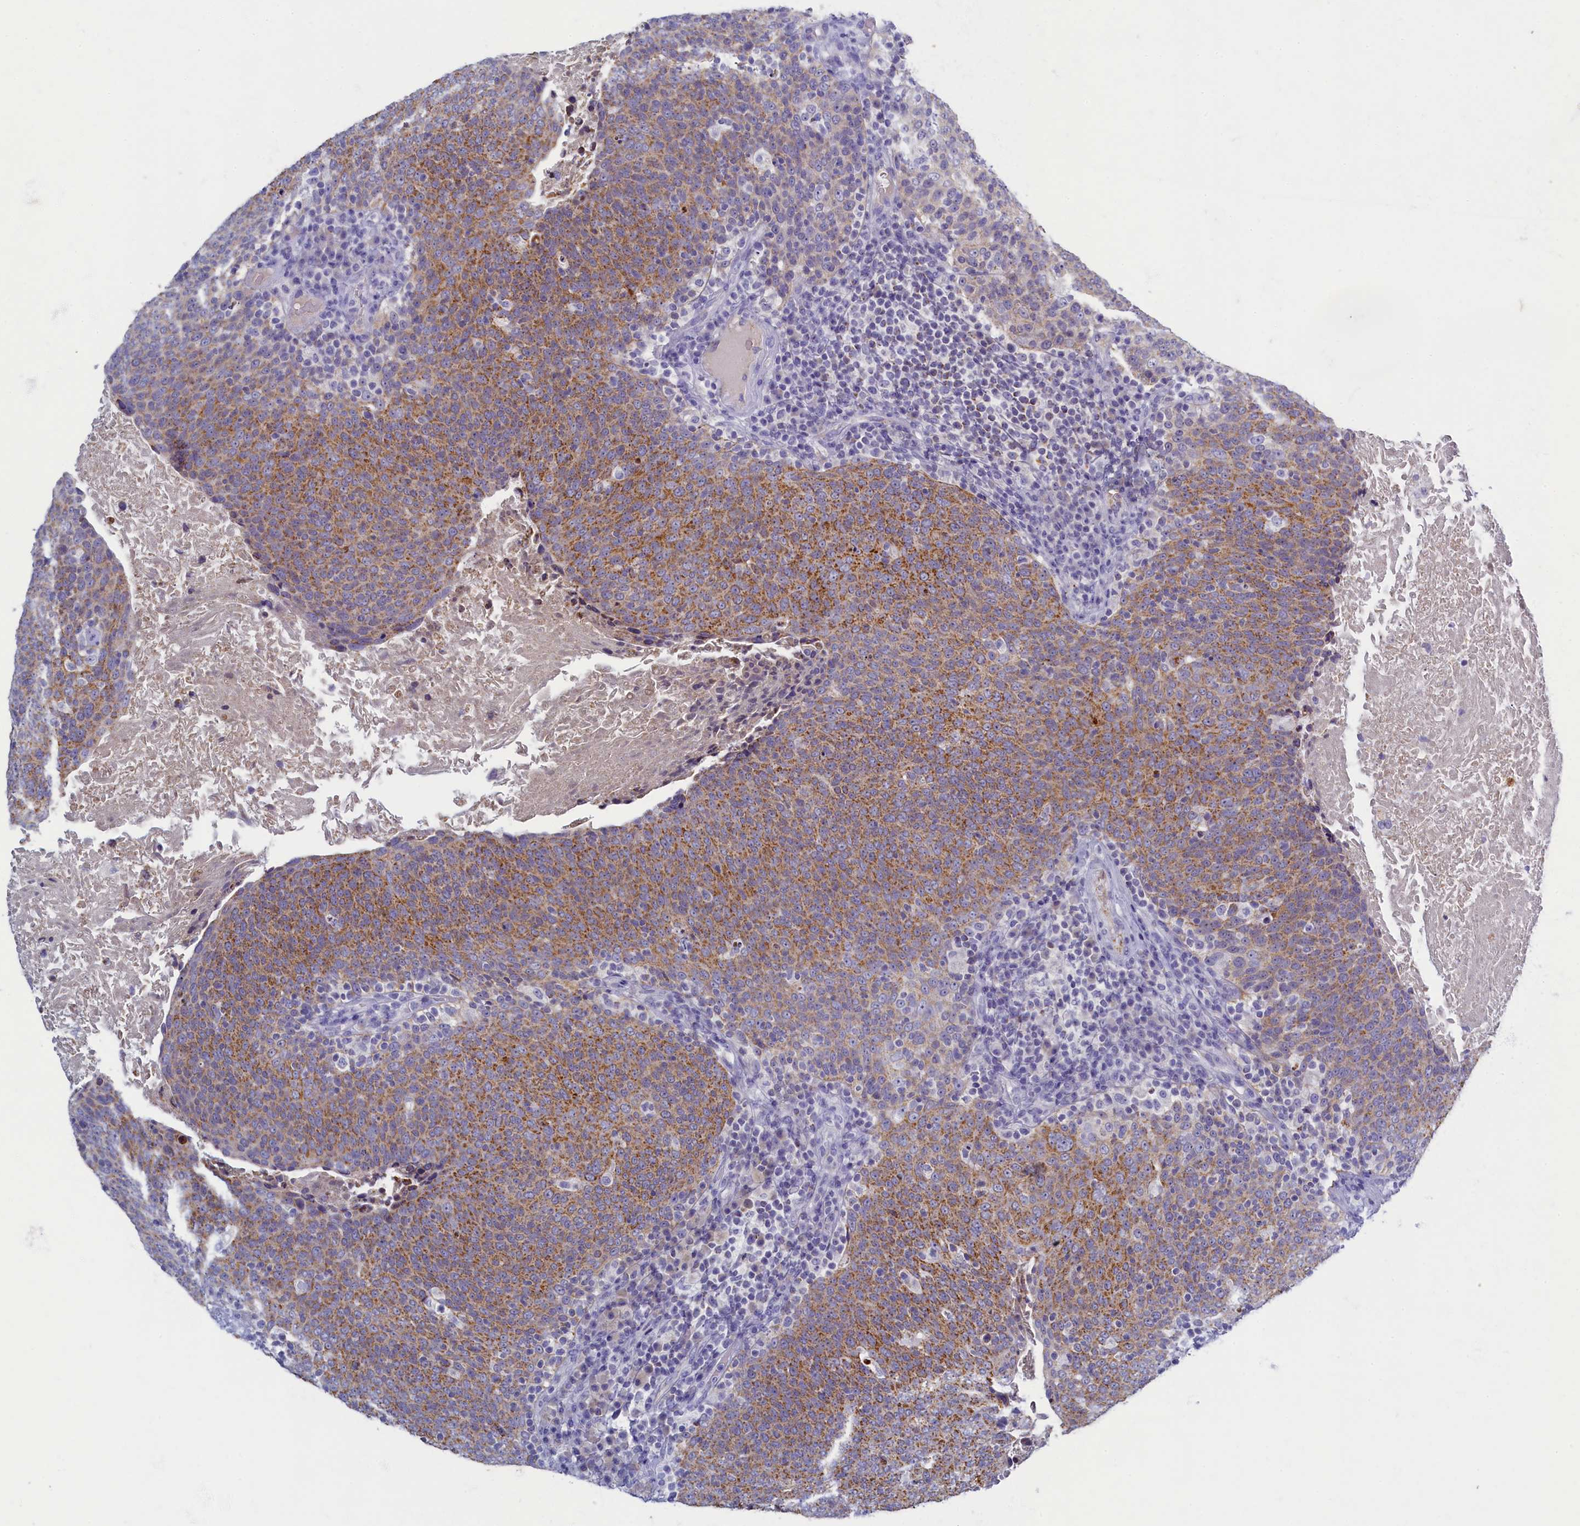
{"staining": {"intensity": "moderate", "quantity": ">75%", "location": "cytoplasmic/membranous"}, "tissue": "head and neck cancer", "cell_type": "Tumor cells", "image_type": "cancer", "snomed": [{"axis": "morphology", "description": "Squamous cell carcinoma, NOS"}, {"axis": "morphology", "description": "Squamous cell carcinoma, metastatic, NOS"}, {"axis": "topography", "description": "Lymph node"}, {"axis": "topography", "description": "Head-Neck"}], "caption": "This is a photomicrograph of IHC staining of head and neck metastatic squamous cell carcinoma, which shows moderate staining in the cytoplasmic/membranous of tumor cells.", "gene": "OCIAD2", "patient": {"sex": "male", "age": 62}}